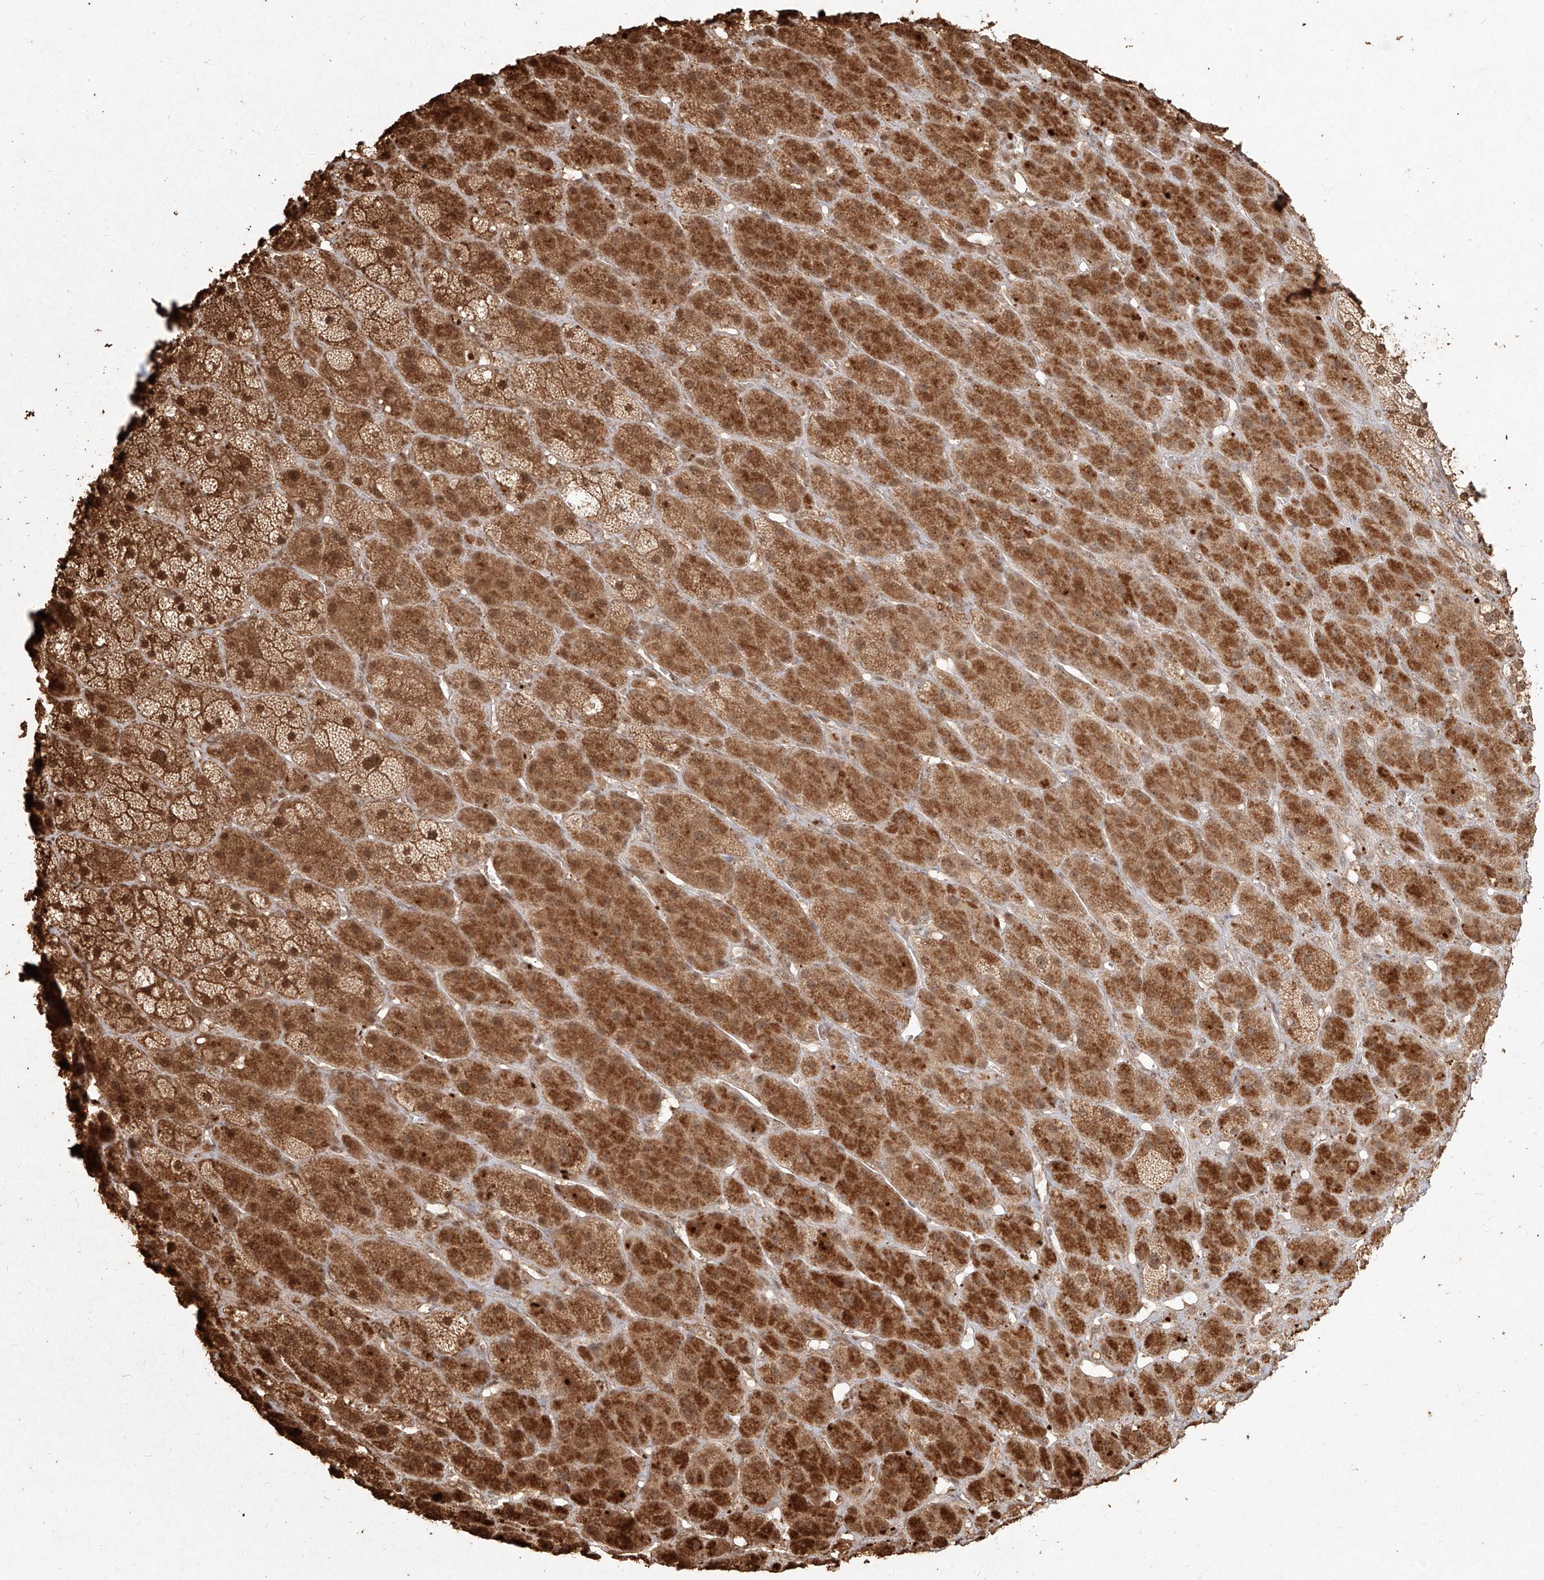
{"staining": {"intensity": "strong", "quantity": ">75%", "location": "cytoplasmic/membranous,nuclear"}, "tissue": "adrenal gland", "cell_type": "Glandular cells", "image_type": "normal", "snomed": [{"axis": "morphology", "description": "Normal tissue, NOS"}, {"axis": "topography", "description": "Adrenal gland"}], "caption": "Approximately >75% of glandular cells in unremarkable human adrenal gland exhibit strong cytoplasmic/membranous,nuclear protein expression as visualized by brown immunohistochemical staining.", "gene": "UBE2K", "patient": {"sex": "male", "age": 61}}